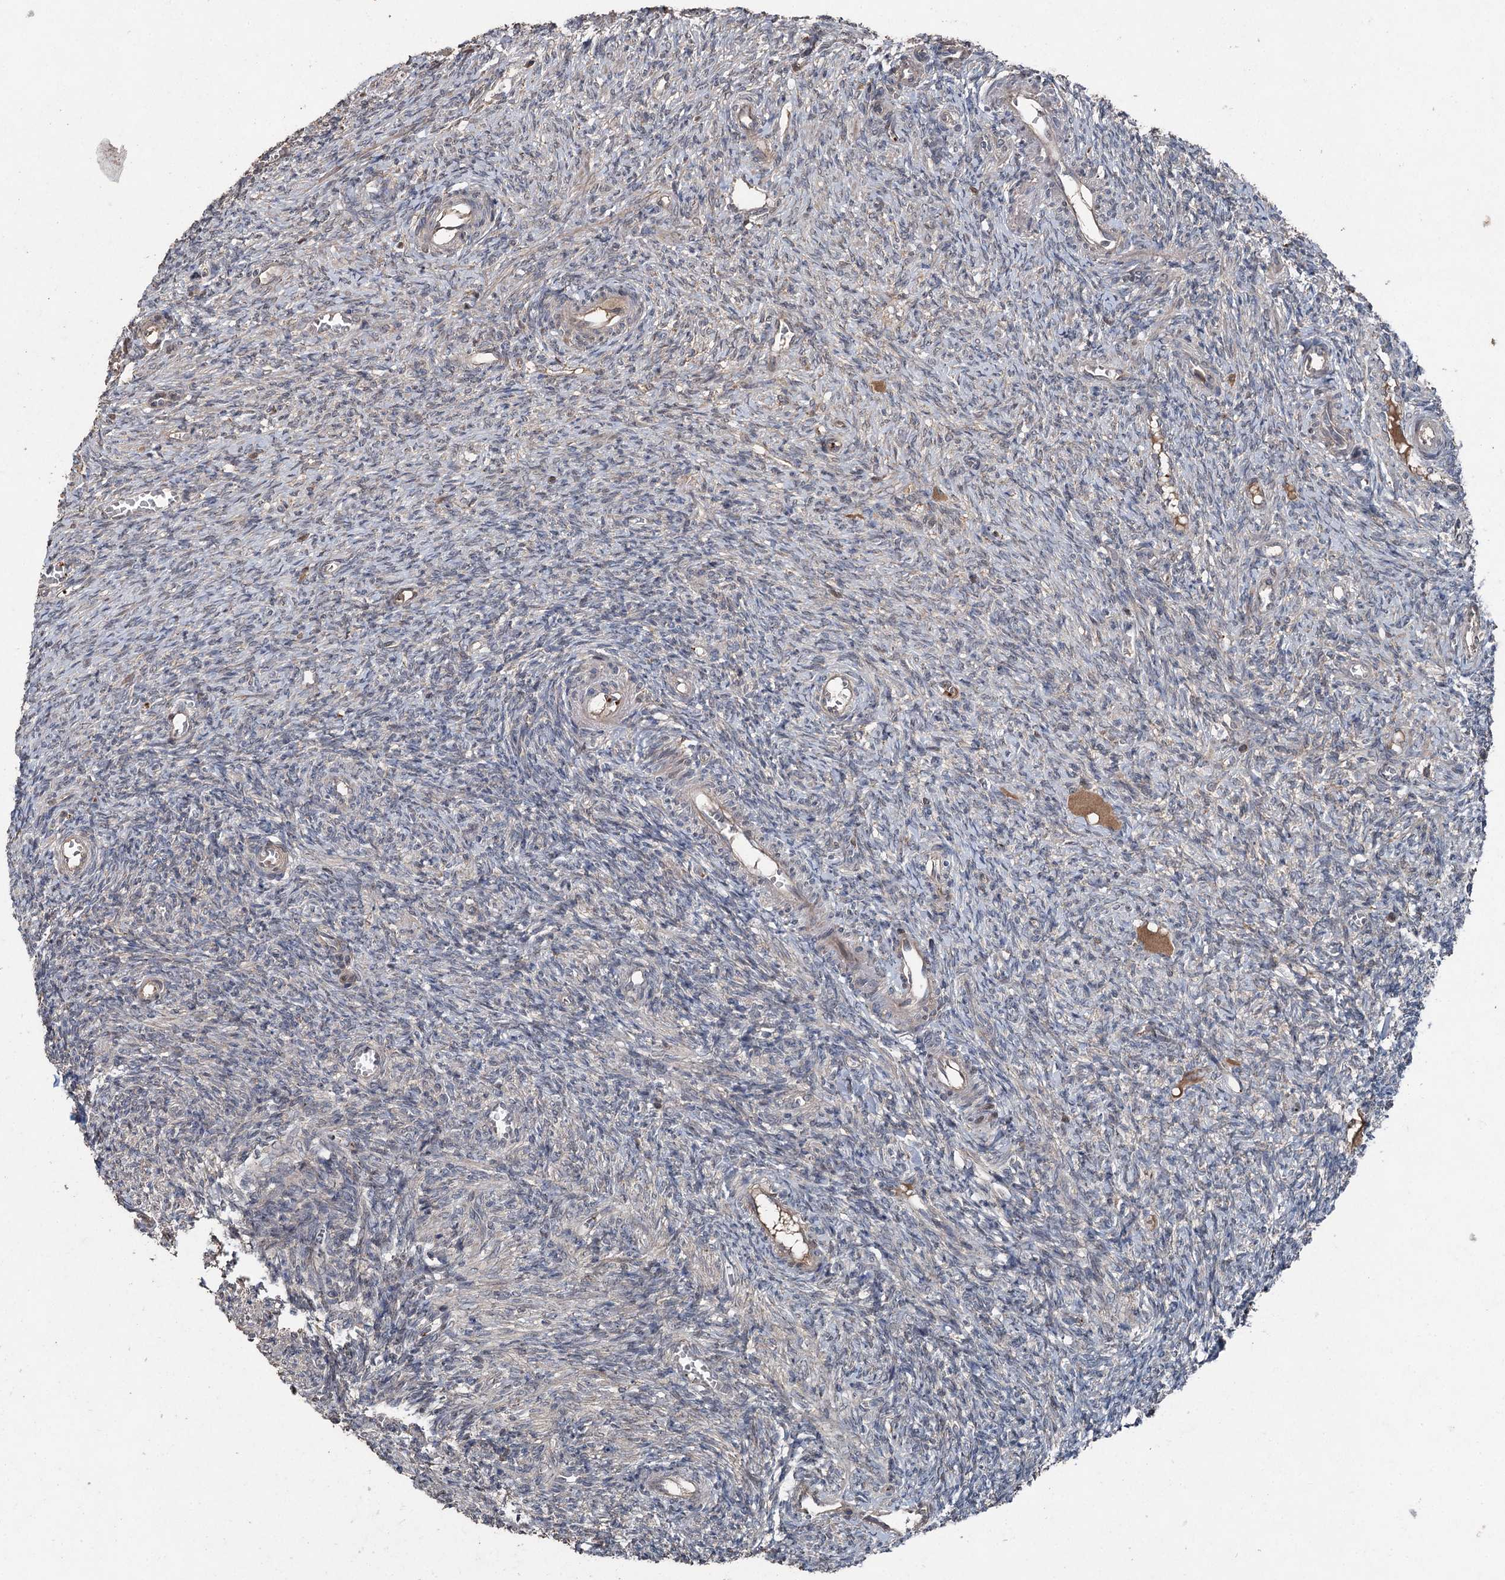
{"staining": {"intensity": "weak", "quantity": "<25%", "location": "cytoplasmic/membranous"}, "tissue": "ovary", "cell_type": "Ovarian stroma cells", "image_type": "normal", "snomed": [{"axis": "morphology", "description": "Normal tissue, NOS"}, {"axis": "topography", "description": "Ovary"}], "caption": "This is an immunohistochemistry (IHC) image of benign ovary. There is no positivity in ovarian stroma cells.", "gene": "MAPK8IP2", "patient": {"sex": "female", "age": 27}}